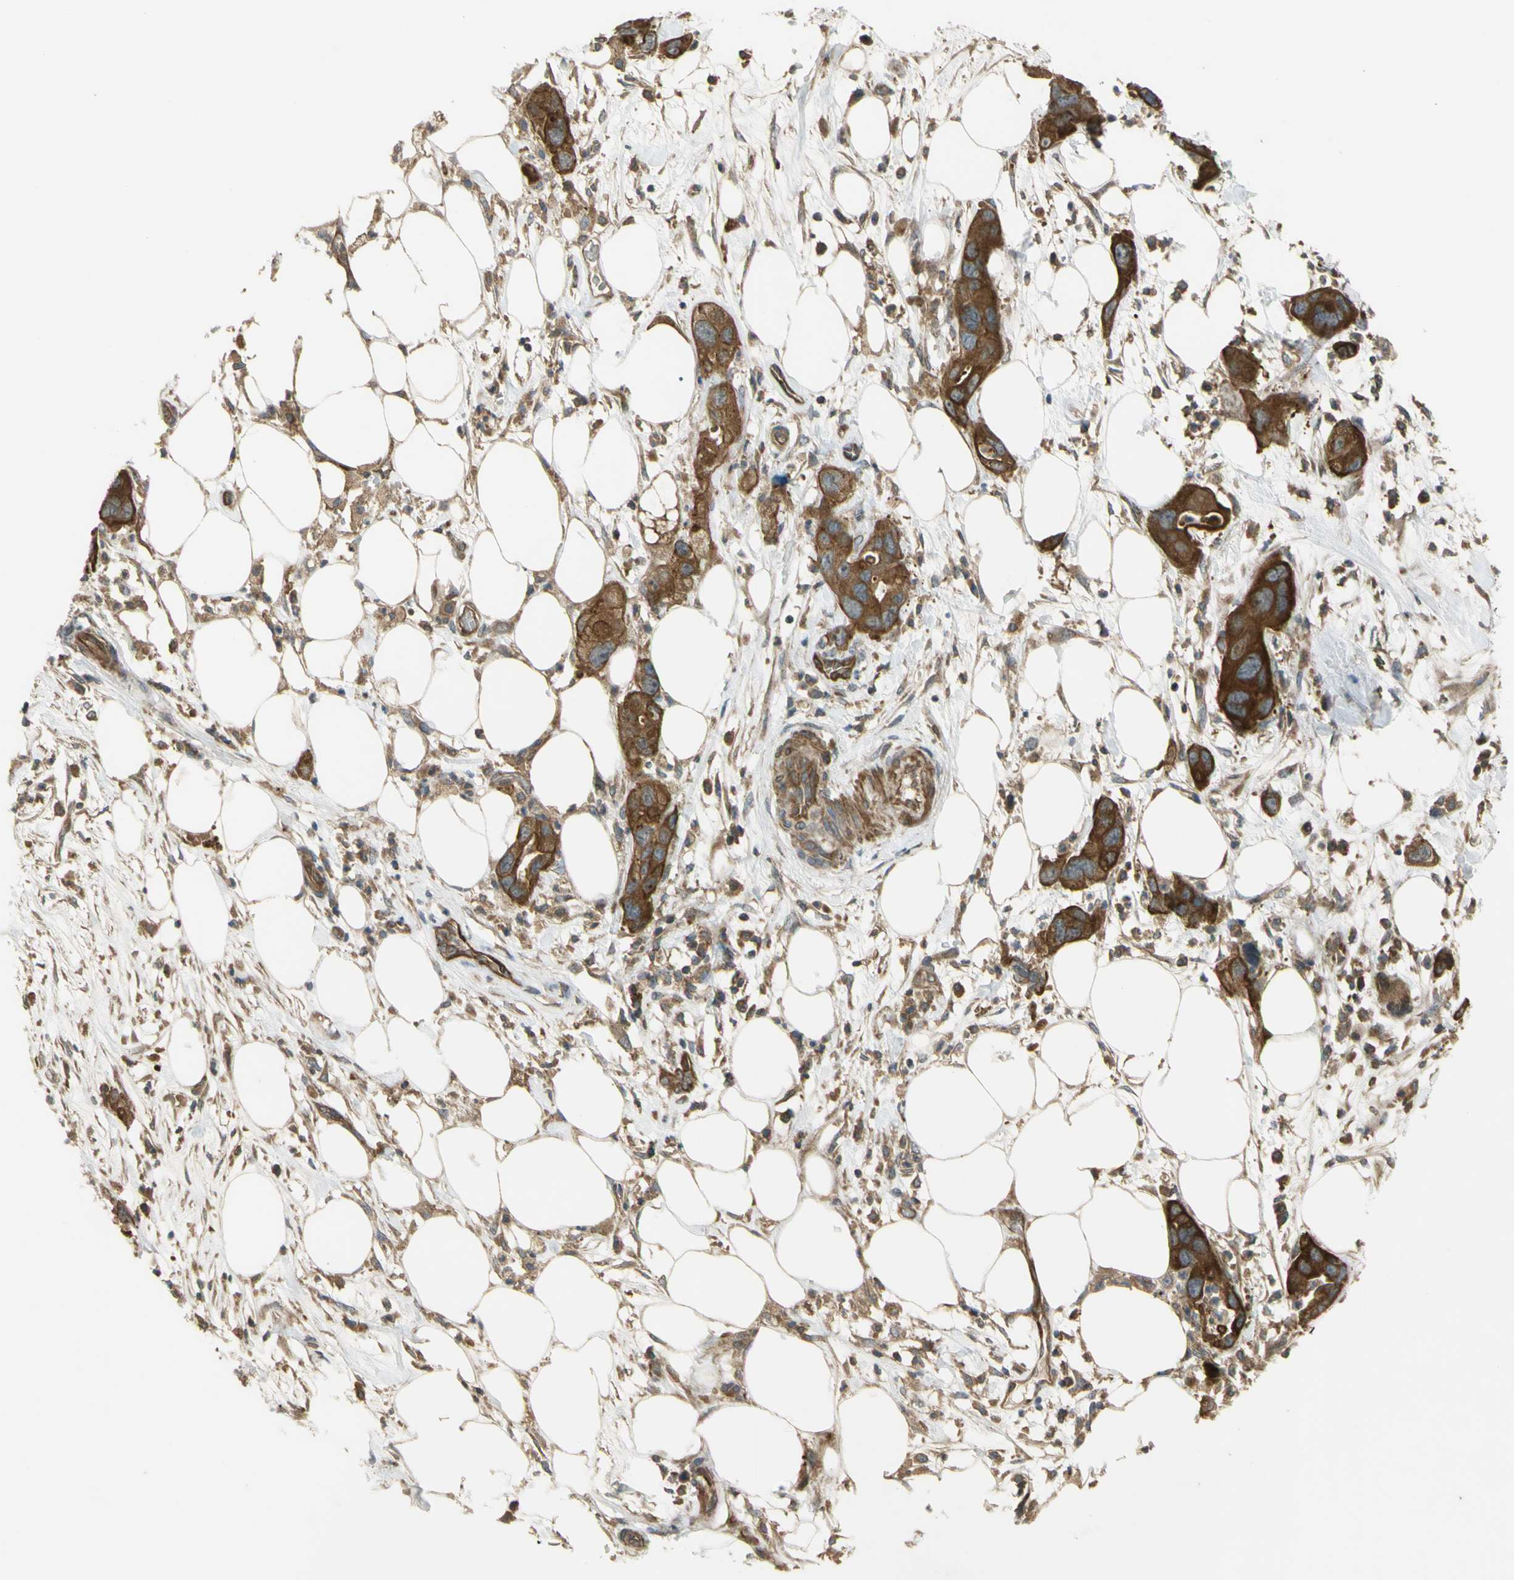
{"staining": {"intensity": "strong", "quantity": ">75%", "location": "cytoplasmic/membranous"}, "tissue": "pancreatic cancer", "cell_type": "Tumor cells", "image_type": "cancer", "snomed": [{"axis": "morphology", "description": "Adenocarcinoma, NOS"}, {"axis": "topography", "description": "Pancreas"}], "caption": "Immunohistochemistry (IHC) (DAB) staining of human adenocarcinoma (pancreatic) displays strong cytoplasmic/membranous protein staining in about >75% of tumor cells.", "gene": "FLII", "patient": {"sex": "female", "age": 71}}